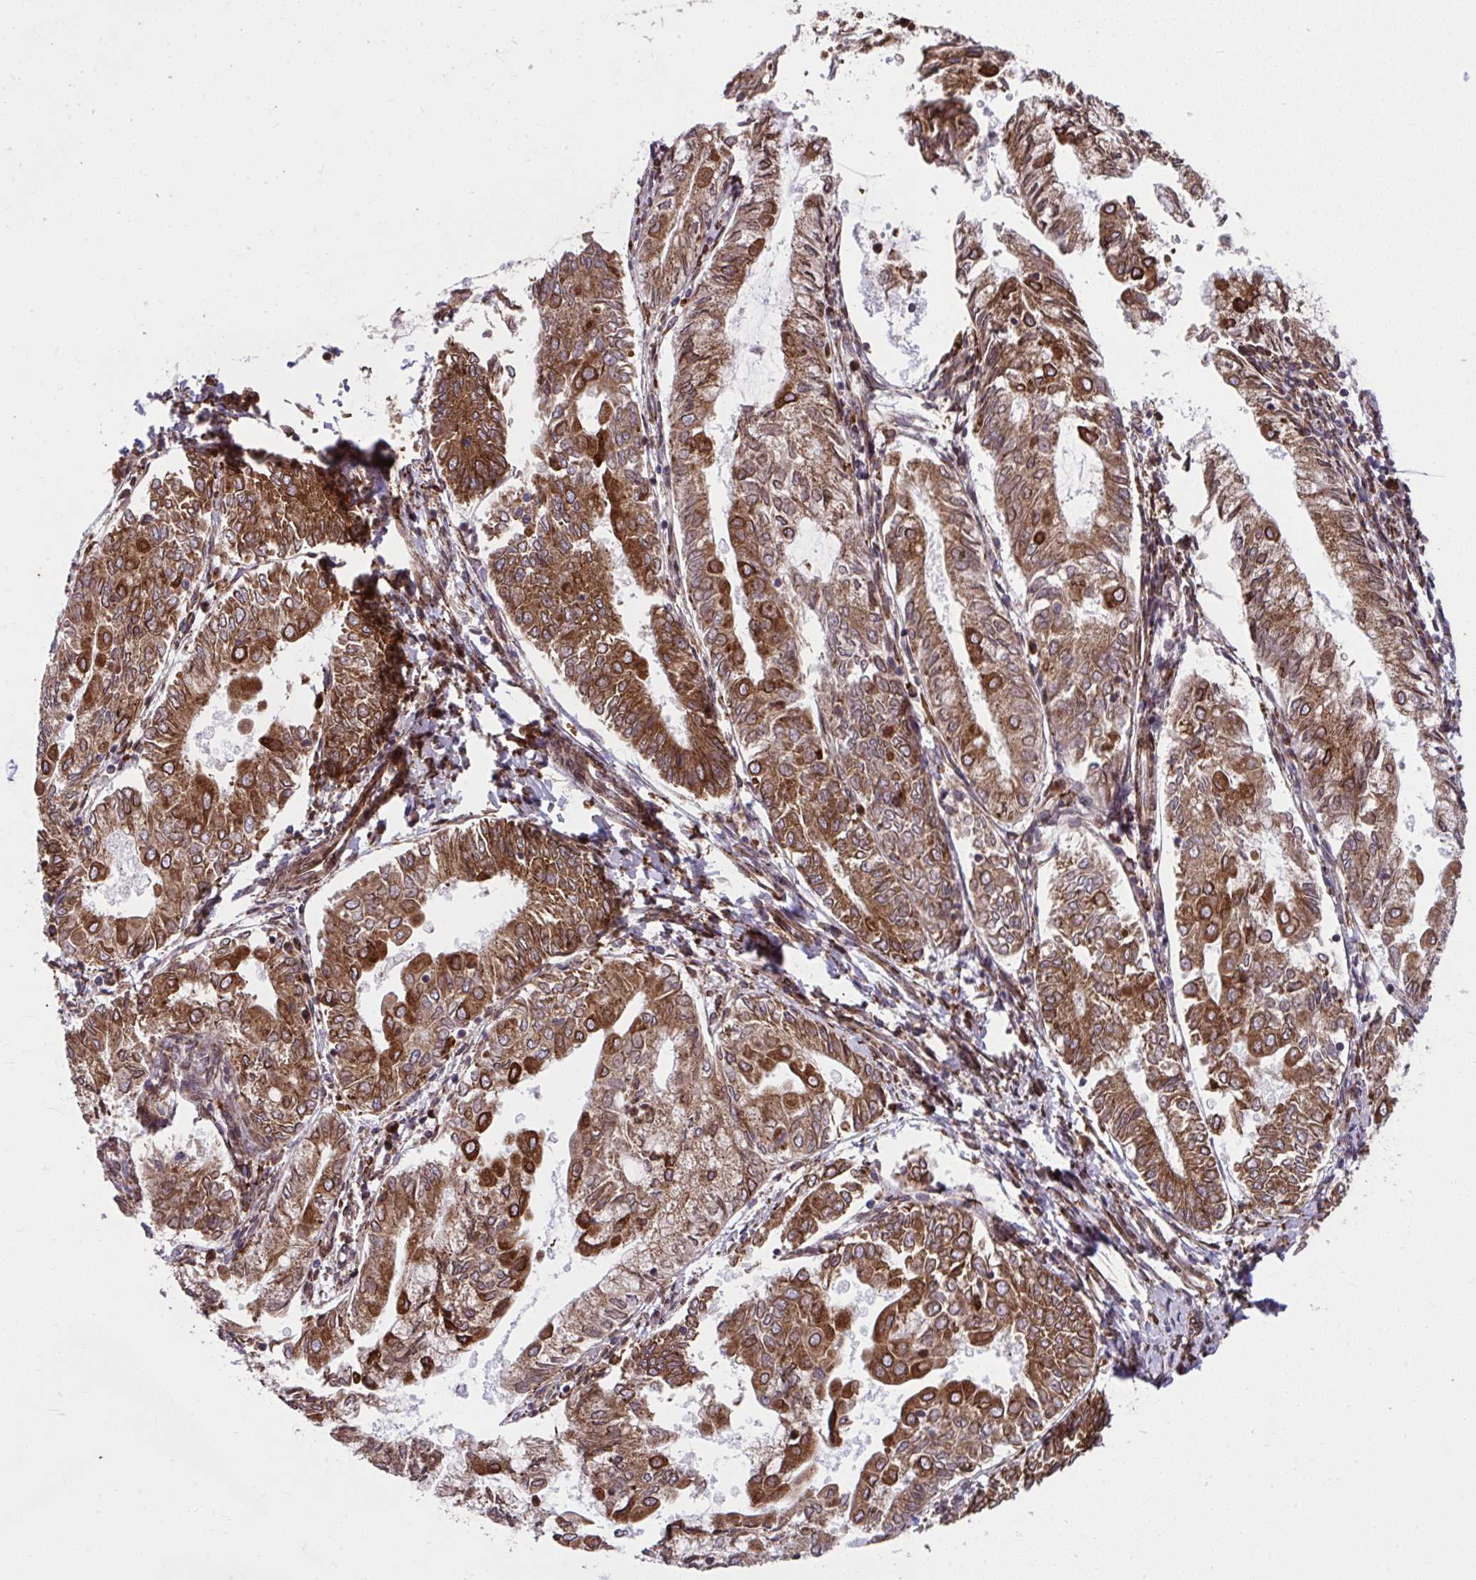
{"staining": {"intensity": "moderate", "quantity": ">75%", "location": "cytoplasmic/membranous"}, "tissue": "endometrial cancer", "cell_type": "Tumor cells", "image_type": "cancer", "snomed": [{"axis": "morphology", "description": "Adenocarcinoma, NOS"}, {"axis": "topography", "description": "Endometrium"}], "caption": "This is an image of immunohistochemistry staining of endometrial cancer (adenocarcinoma), which shows moderate staining in the cytoplasmic/membranous of tumor cells.", "gene": "STIM2", "patient": {"sex": "female", "age": 68}}